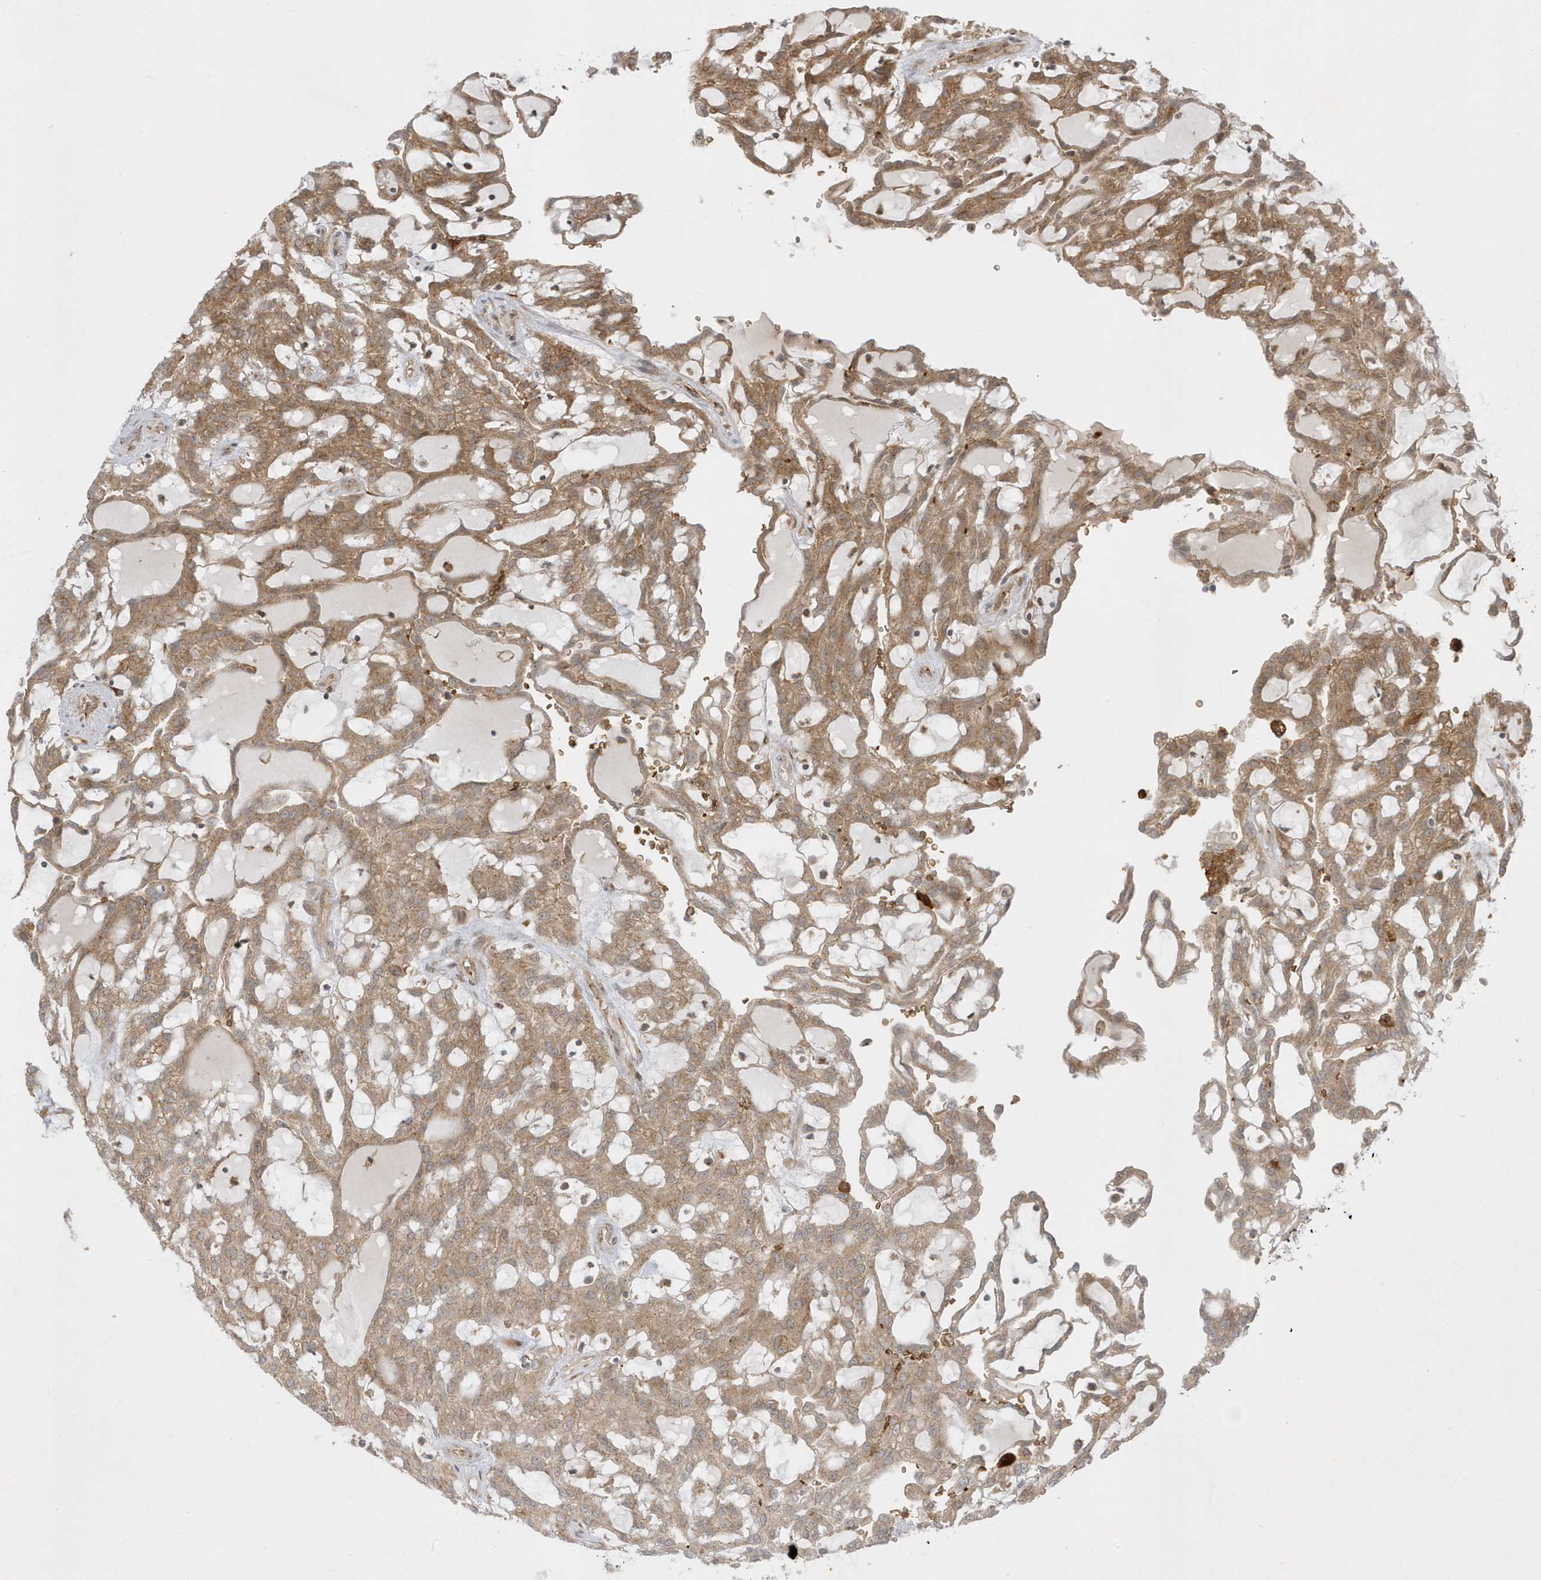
{"staining": {"intensity": "moderate", "quantity": ">75%", "location": "cytoplasmic/membranous"}, "tissue": "renal cancer", "cell_type": "Tumor cells", "image_type": "cancer", "snomed": [{"axis": "morphology", "description": "Adenocarcinoma, NOS"}, {"axis": "topography", "description": "Kidney"}], "caption": "Human renal adenocarcinoma stained with a protein marker displays moderate staining in tumor cells.", "gene": "RPP40", "patient": {"sex": "male", "age": 63}}